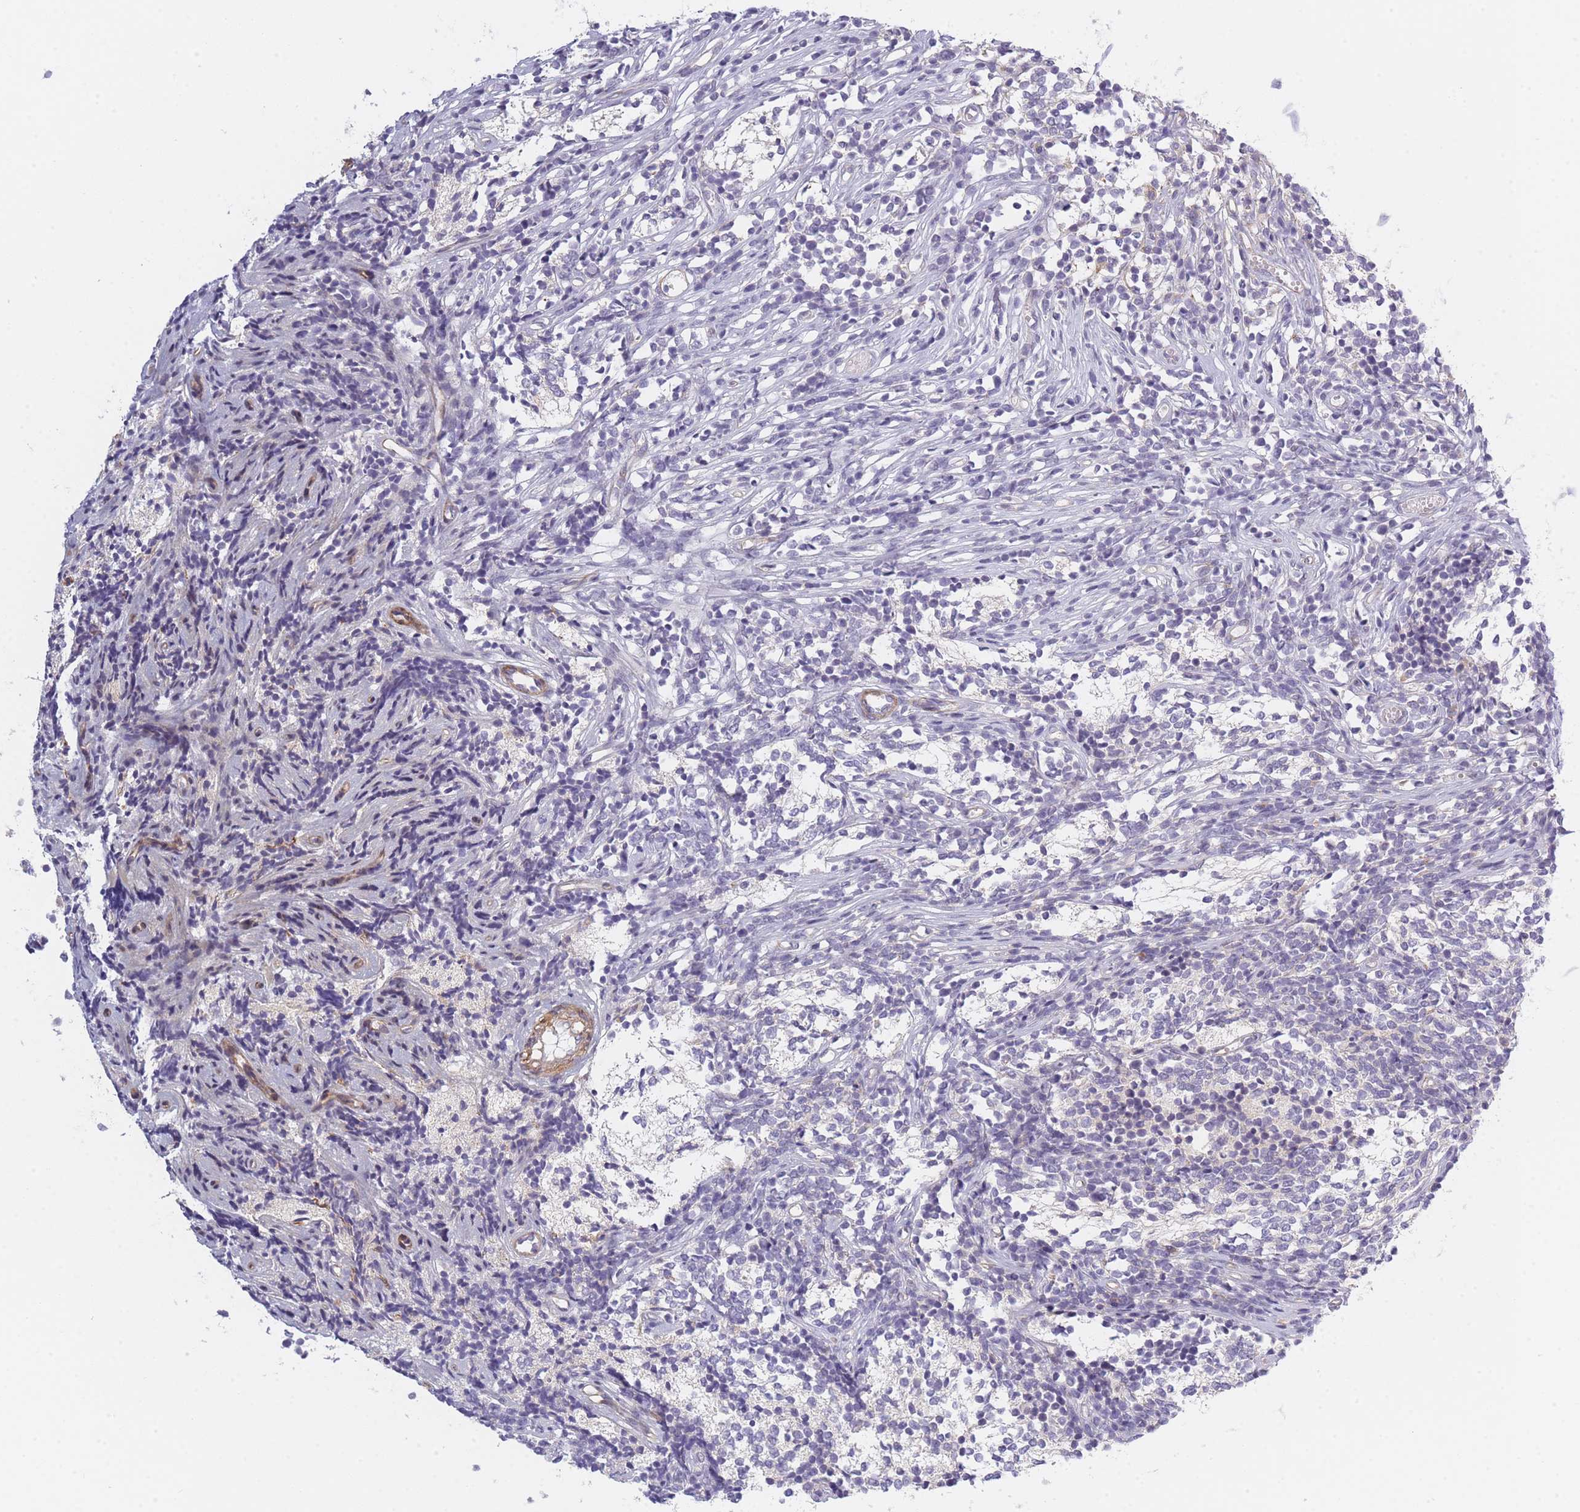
{"staining": {"intensity": "negative", "quantity": "none", "location": "none"}, "tissue": "glioma", "cell_type": "Tumor cells", "image_type": "cancer", "snomed": [{"axis": "morphology", "description": "Glioma, malignant, Low grade"}, {"axis": "topography", "description": "Brain"}], "caption": "An image of glioma stained for a protein displays no brown staining in tumor cells.", "gene": "SLC7A6", "patient": {"sex": "female", "age": 1}}